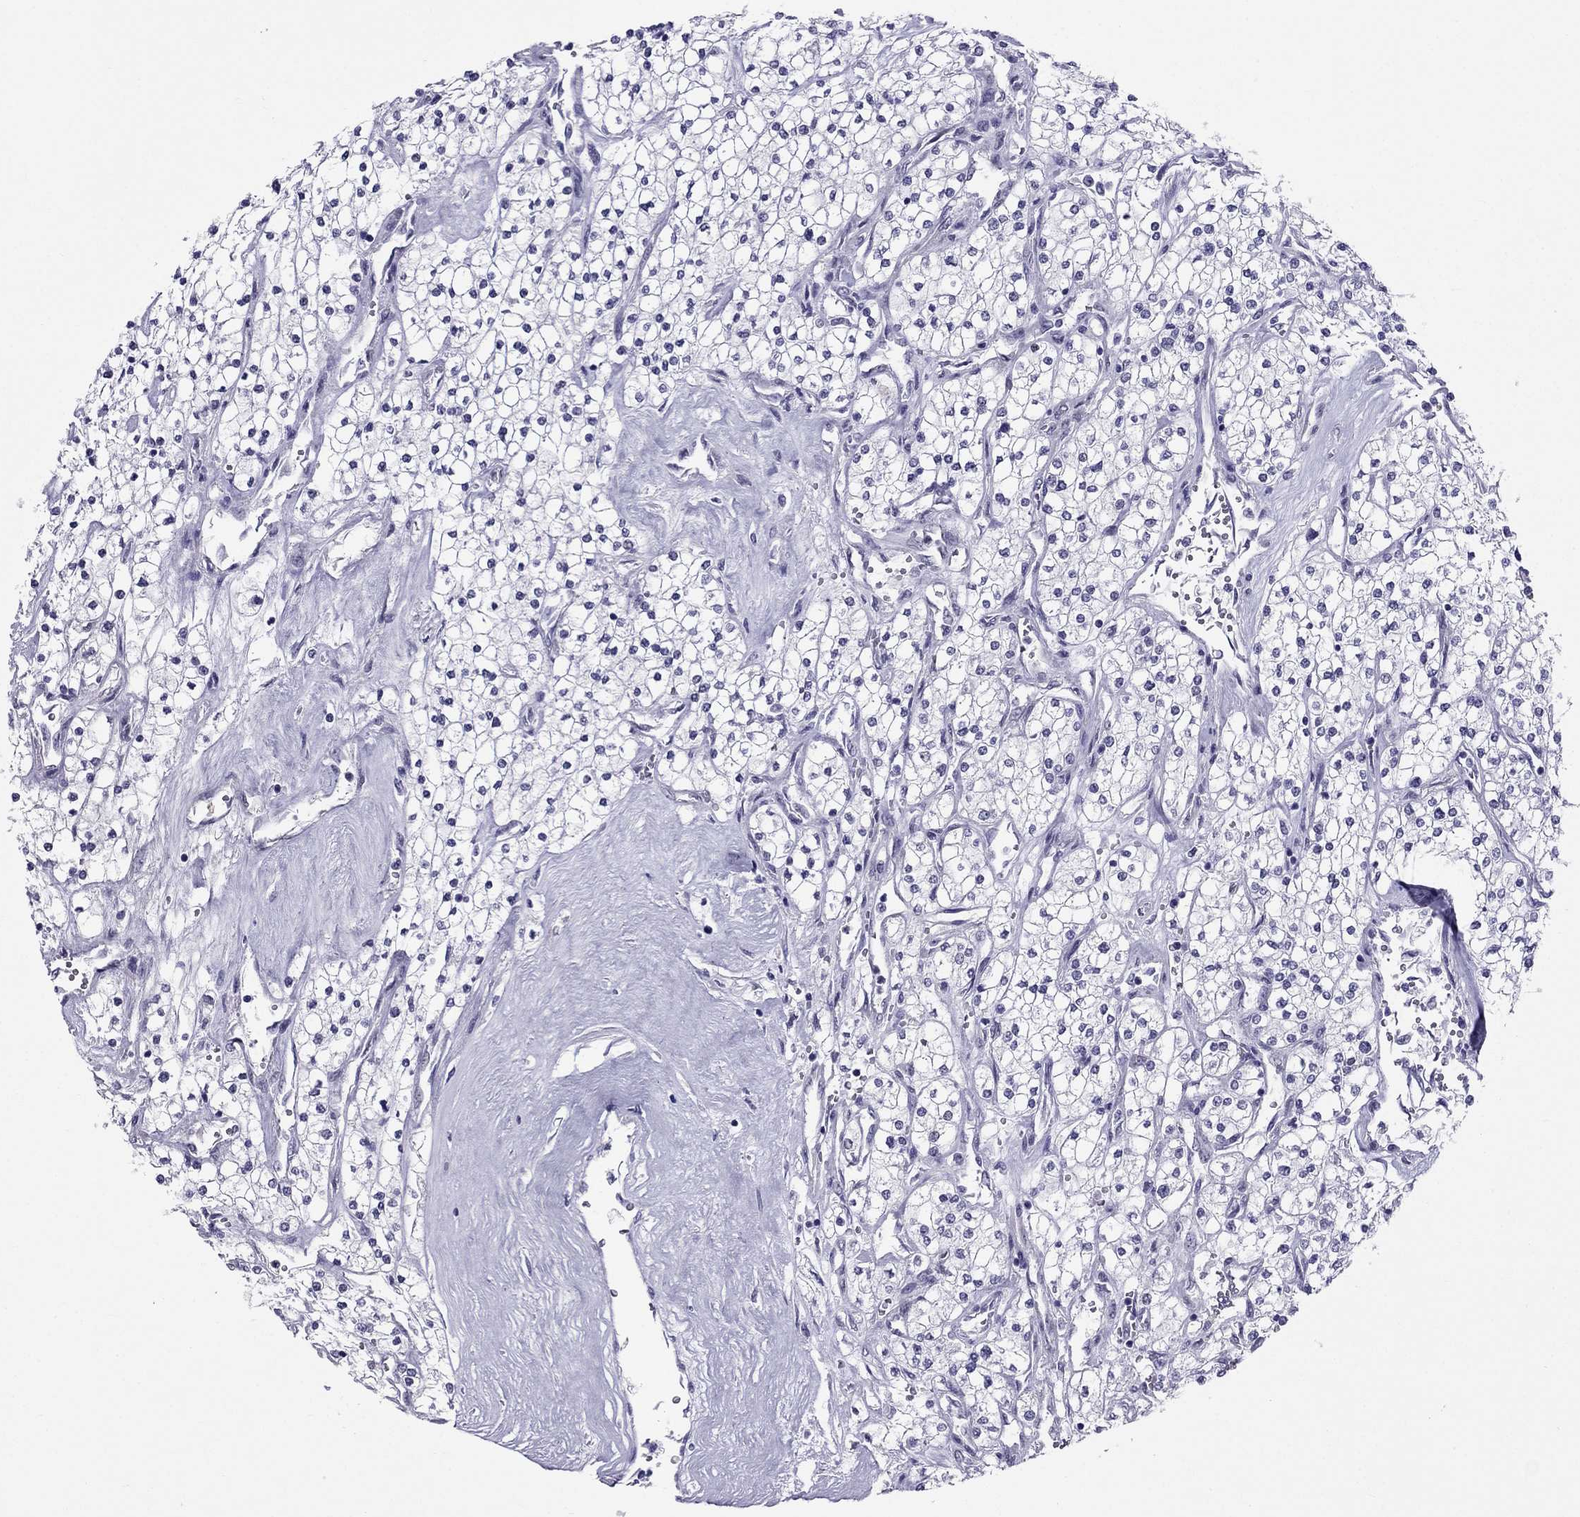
{"staining": {"intensity": "negative", "quantity": "none", "location": "none"}, "tissue": "renal cancer", "cell_type": "Tumor cells", "image_type": "cancer", "snomed": [{"axis": "morphology", "description": "Adenocarcinoma, NOS"}, {"axis": "topography", "description": "Kidney"}], "caption": "Tumor cells are negative for protein expression in human renal cancer.", "gene": "CROCC2", "patient": {"sex": "male", "age": 80}}